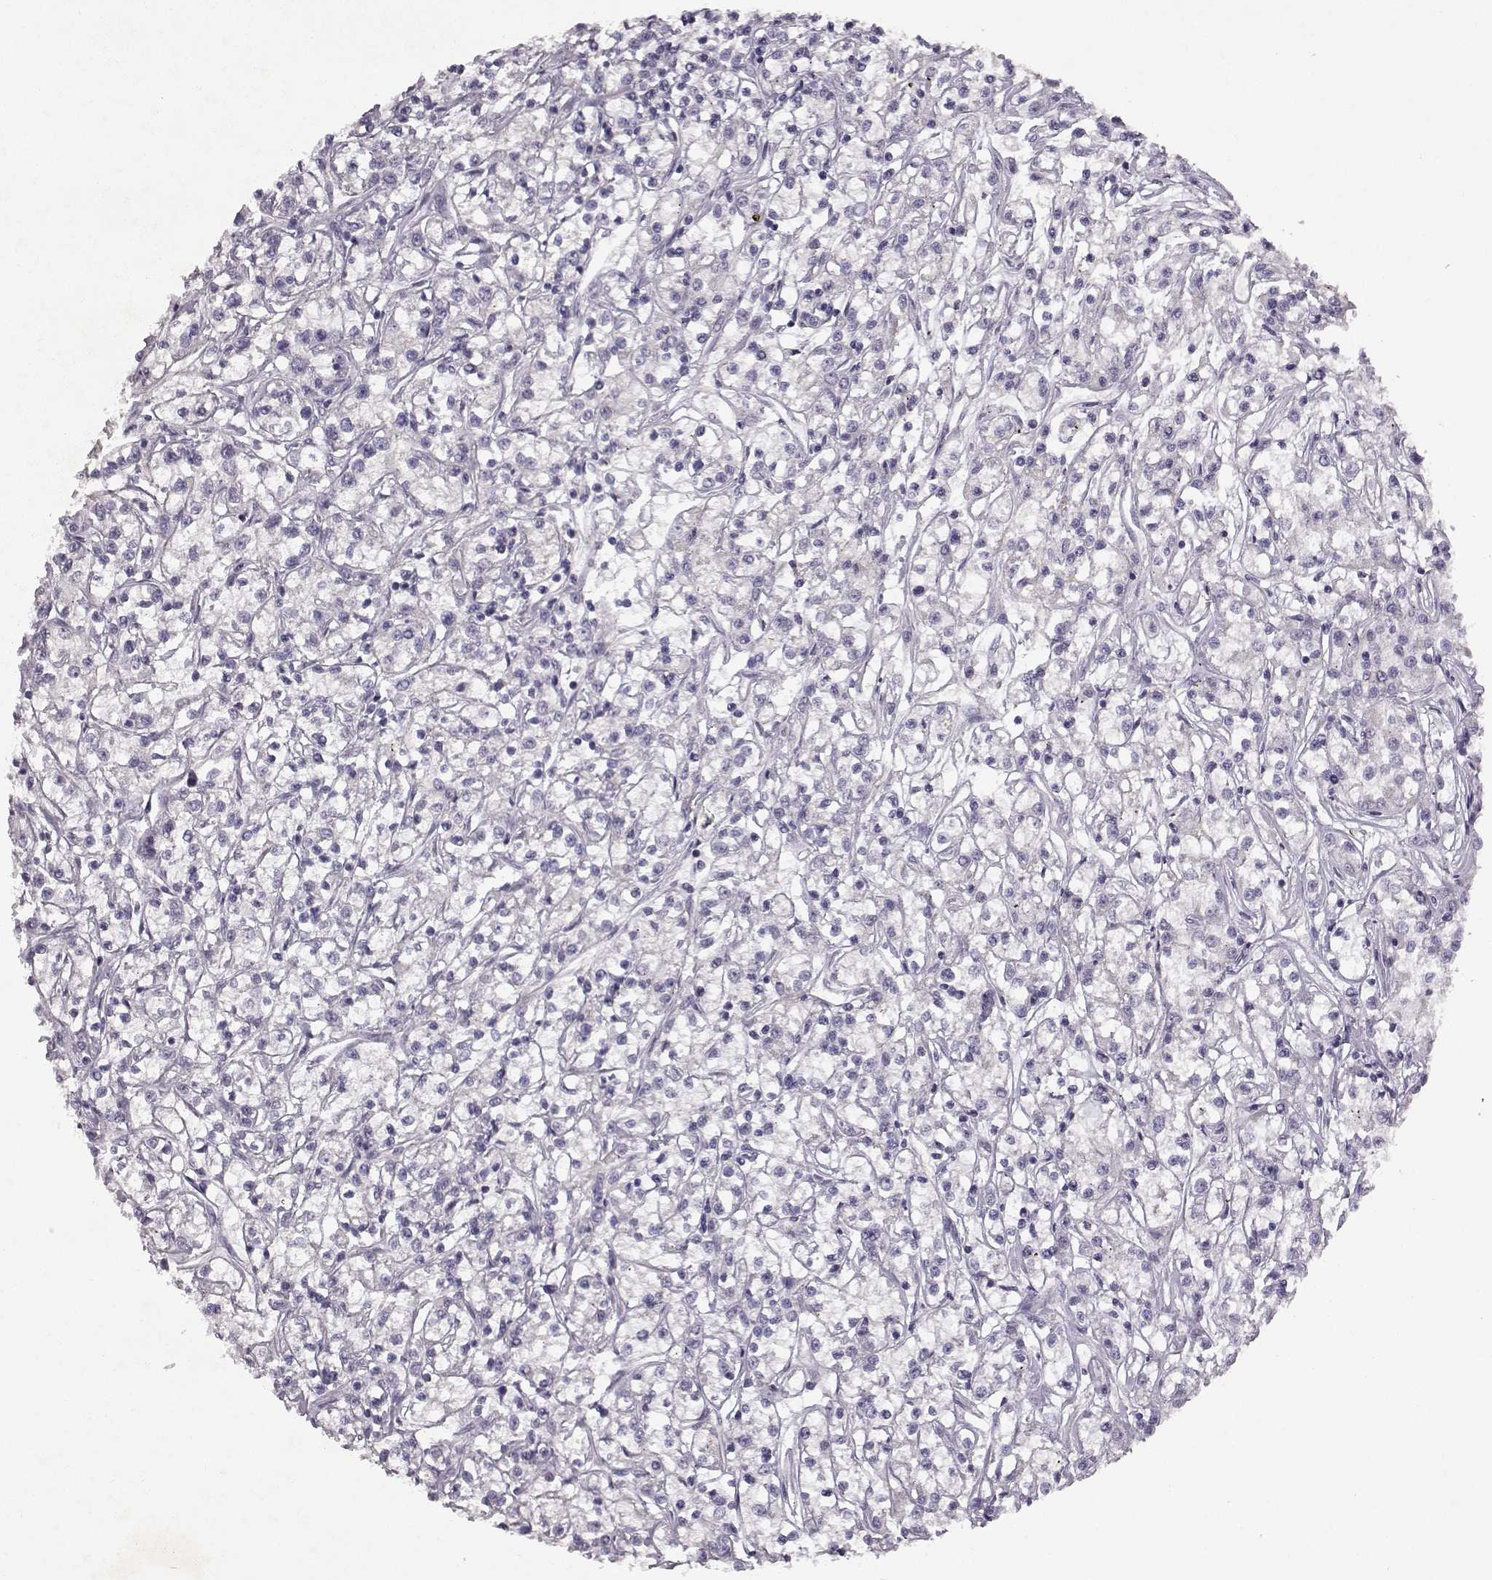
{"staining": {"intensity": "negative", "quantity": "none", "location": "none"}, "tissue": "renal cancer", "cell_type": "Tumor cells", "image_type": "cancer", "snomed": [{"axis": "morphology", "description": "Adenocarcinoma, NOS"}, {"axis": "topography", "description": "Kidney"}], "caption": "Immunohistochemical staining of adenocarcinoma (renal) demonstrates no significant positivity in tumor cells. Brightfield microscopy of IHC stained with DAB (3,3'-diaminobenzidine) (brown) and hematoxylin (blue), captured at high magnification.", "gene": "SPAG17", "patient": {"sex": "female", "age": 59}}